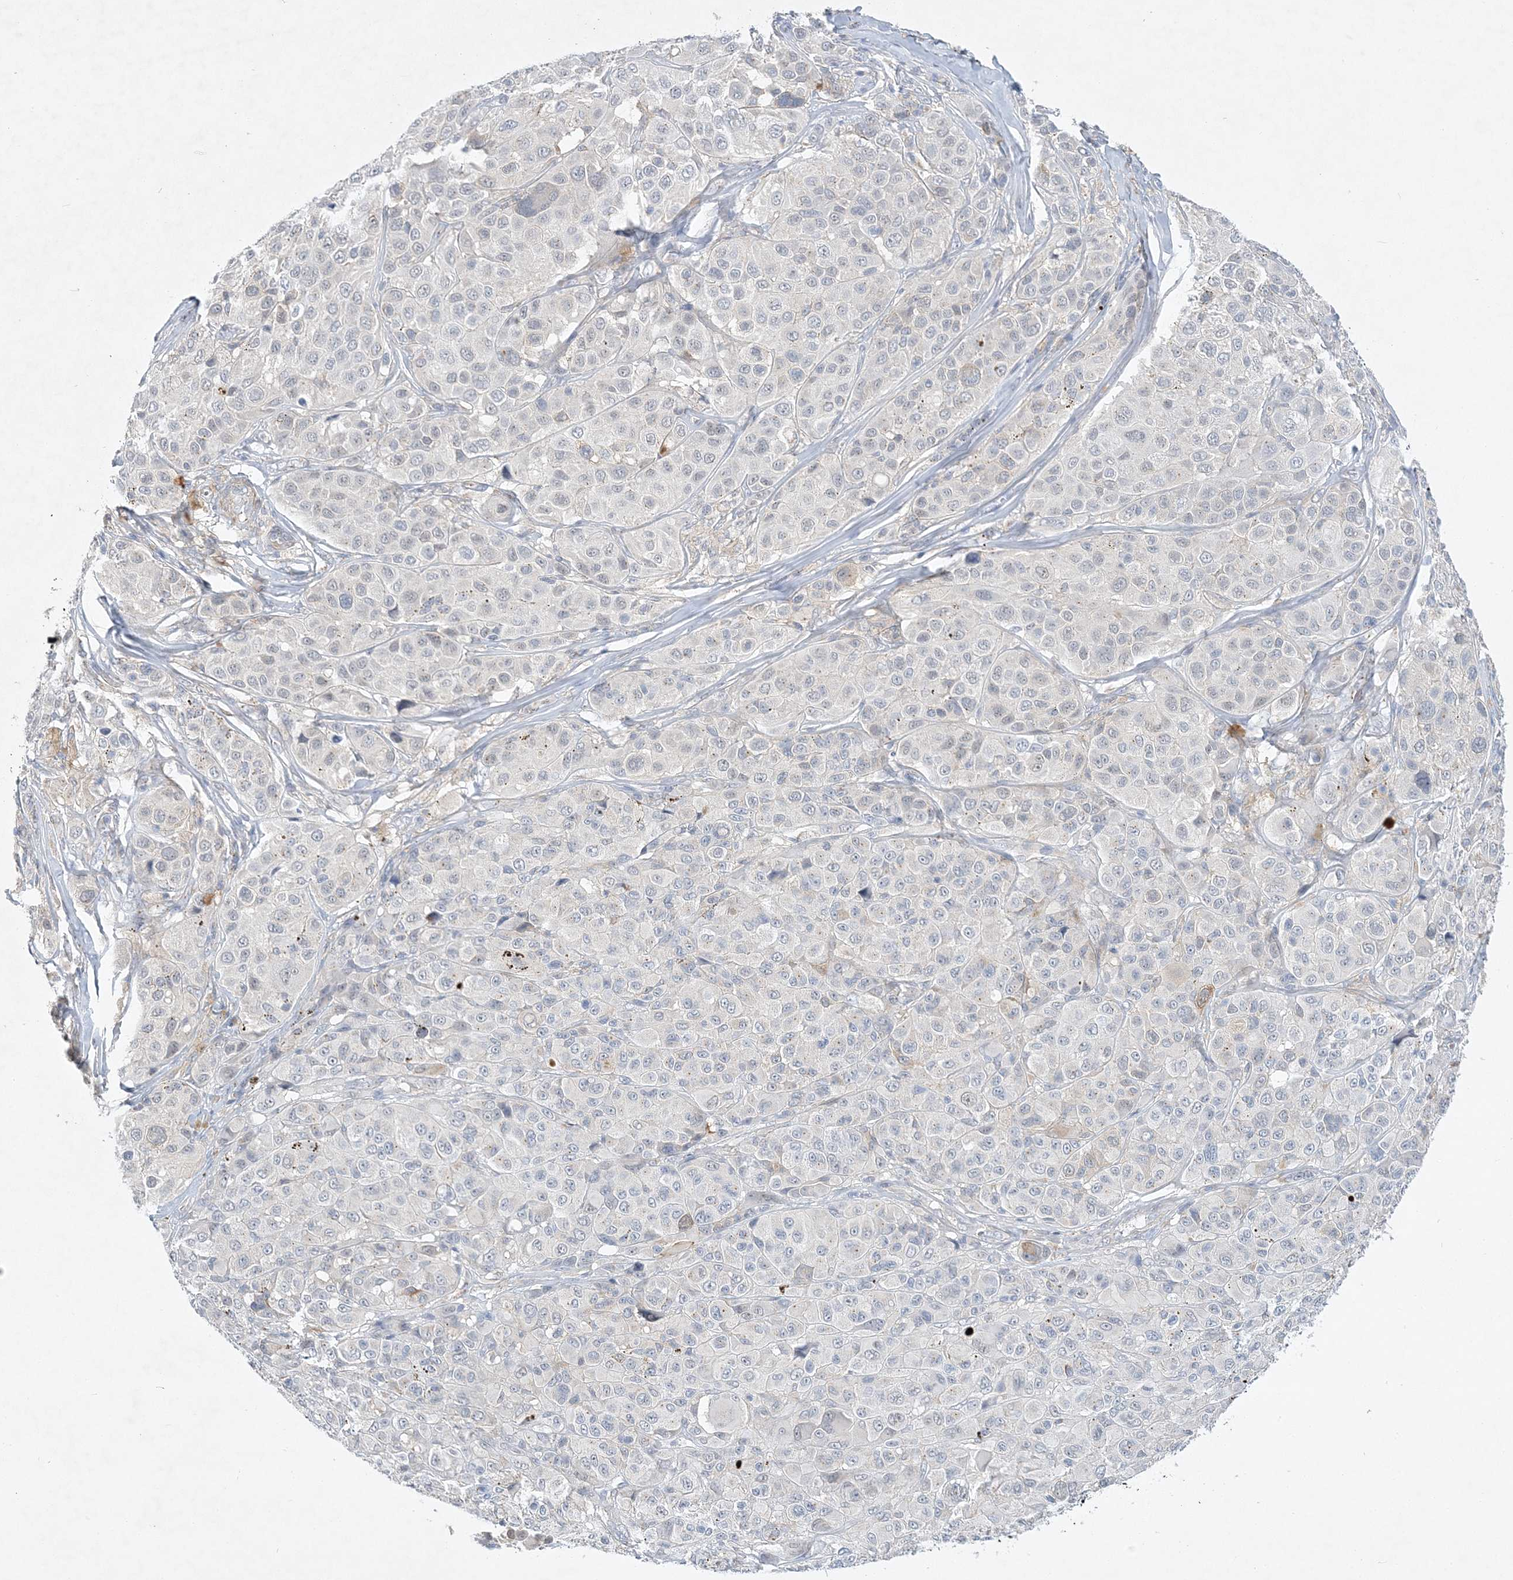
{"staining": {"intensity": "negative", "quantity": "none", "location": "none"}, "tissue": "melanoma", "cell_type": "Tumor cells", "image_type": "cancer", "snomed": [{"axis": "morphology", "description": "Malignant melanoma, NOS"}, {"axis": "topography", "description": "Skin of trunk"}], "caption": "Malignant melanoma was stained to show a protein in brown. There is no significant expression in tumor cells.", "gene": "ANKRD35", "patient": {"sex": "male", "age": 71}}